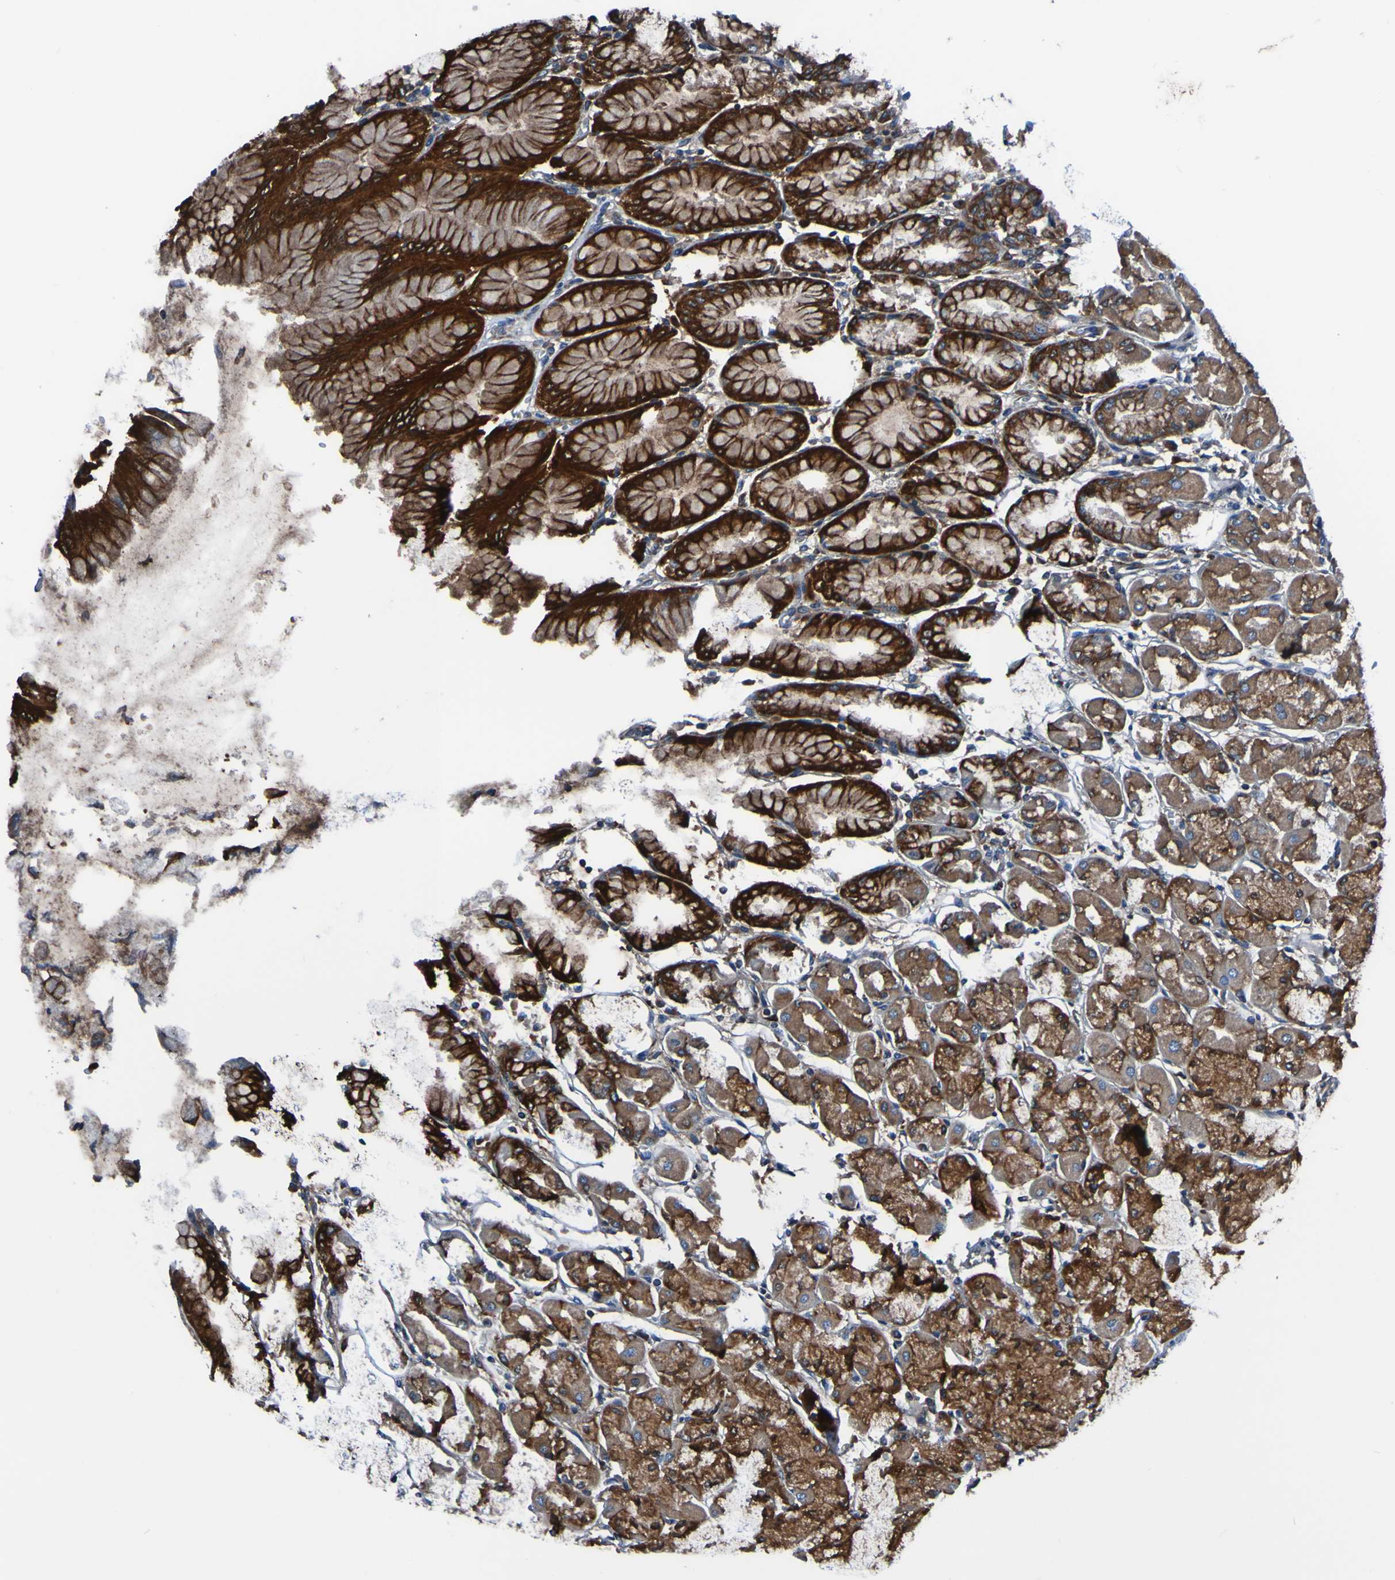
{"staining": {"intensity": "strong", "quantity": ">75%", "location": "cytoplasmic/membranous"}, "tissue": "stomach", "cell_type": "Glandular cells", "image_type": "normal", "snomed": [{"axis": "morphology", "description": "Normal tissue, NOS"}, {"axis": "topography", "description": "Stomach, upper"}], "caption": "This image displays benign stomach stained with immunohistochemistry to label a protein in brown. The cytoplasmic/membranous of glandular cells show strong positivity for the protein. Nuclei are counter-stained blue.", "gene": "RAB5B", "patient": {"sex": "female", "age": 56}}